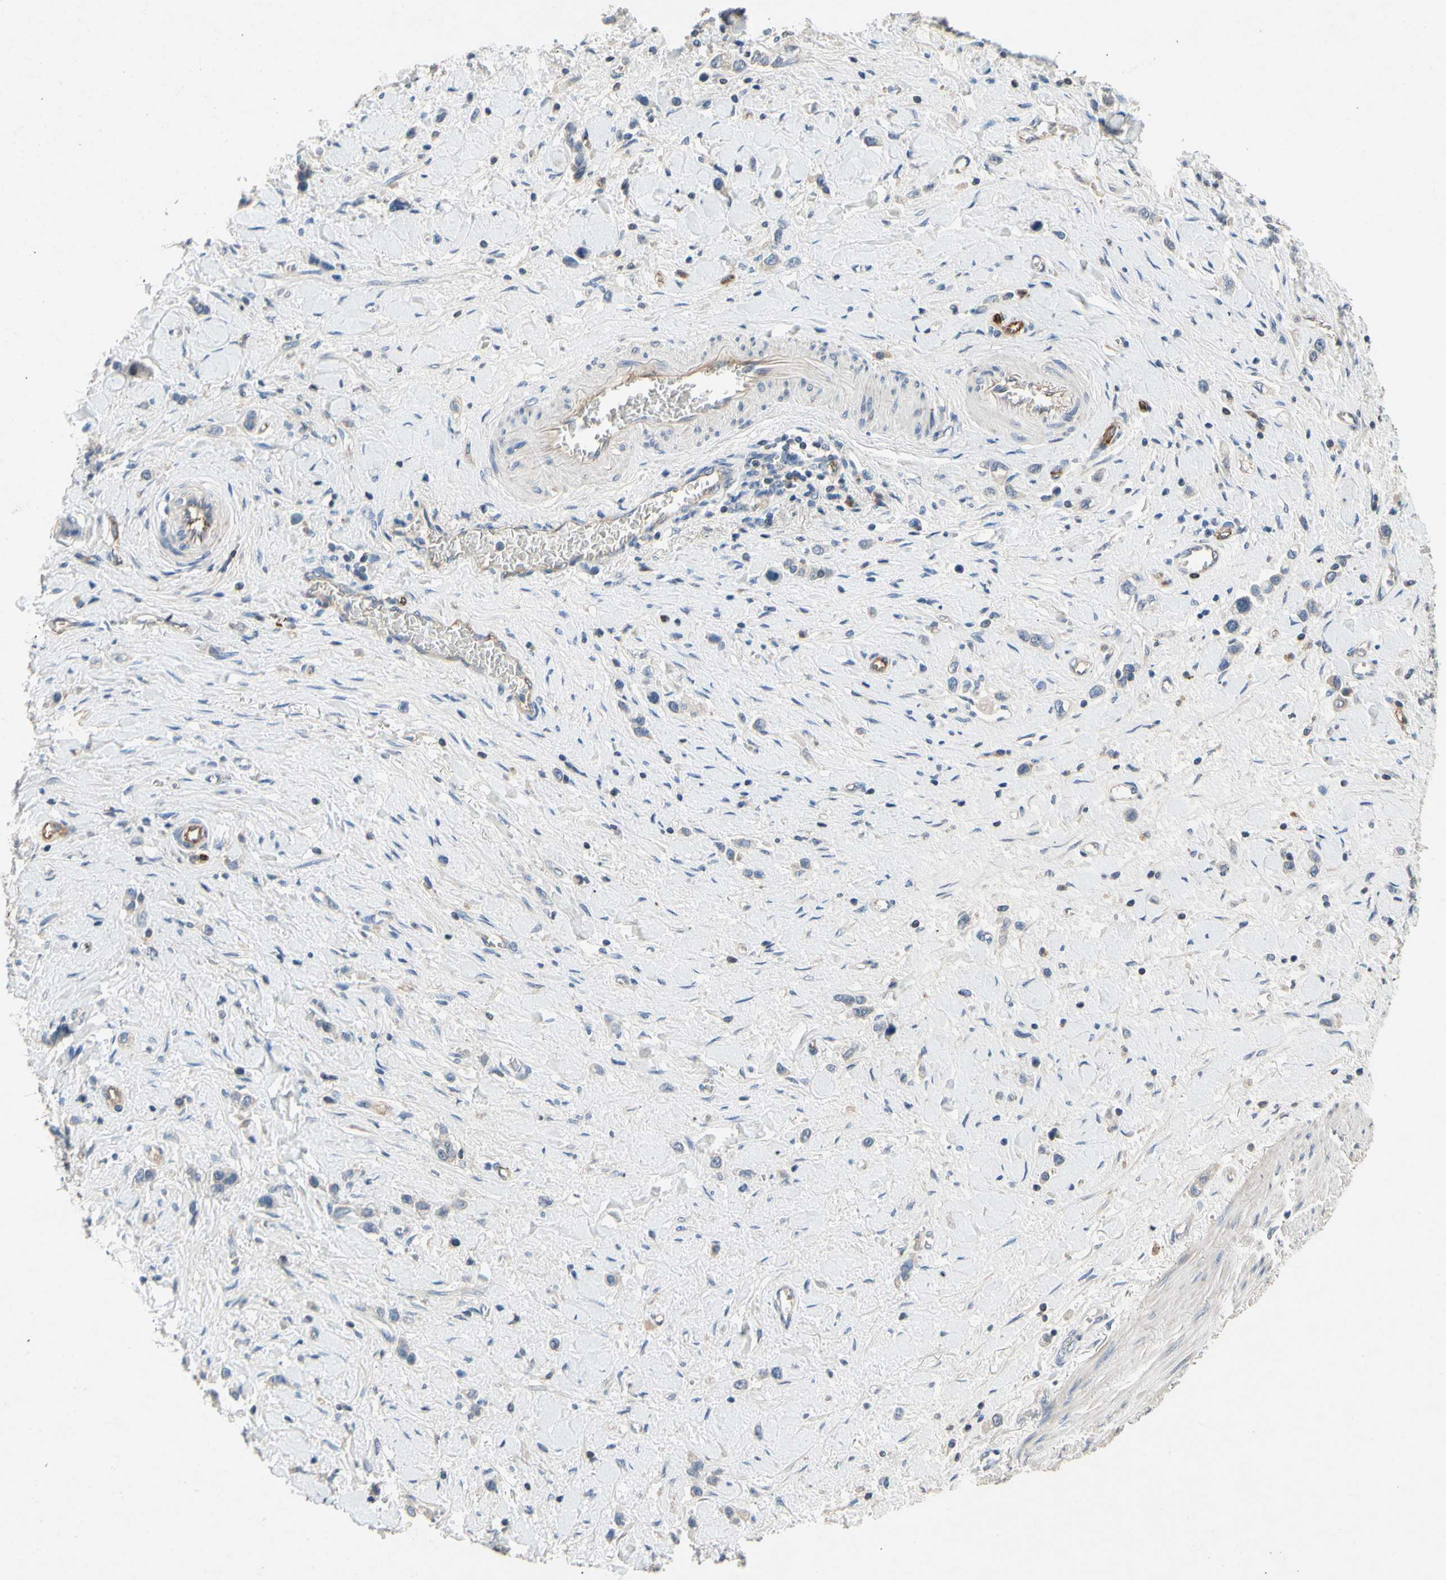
{"staining": {"intensity": "negative", "quantity": "none", "location": "none"}, "tissue": "stomach cancer", "cell_type": "Tumor cells", "image_type": "cancer", "snomed": [{"axis": "morphology", "description": "Normal tissue, NOS"}, {"axis": "morphology", "description": "Adenocarcinoma, NOS"}, {"axis": "topography", "description": "Stomach, upper"}, {"axis": "topography", "description": "Stomach"}], "caption": "Tumor cells are negative for brown protein staining in adenocarcinoma (stomach).", "gene": "ALPL", "patient": {"sex": "female", "age": 65}}